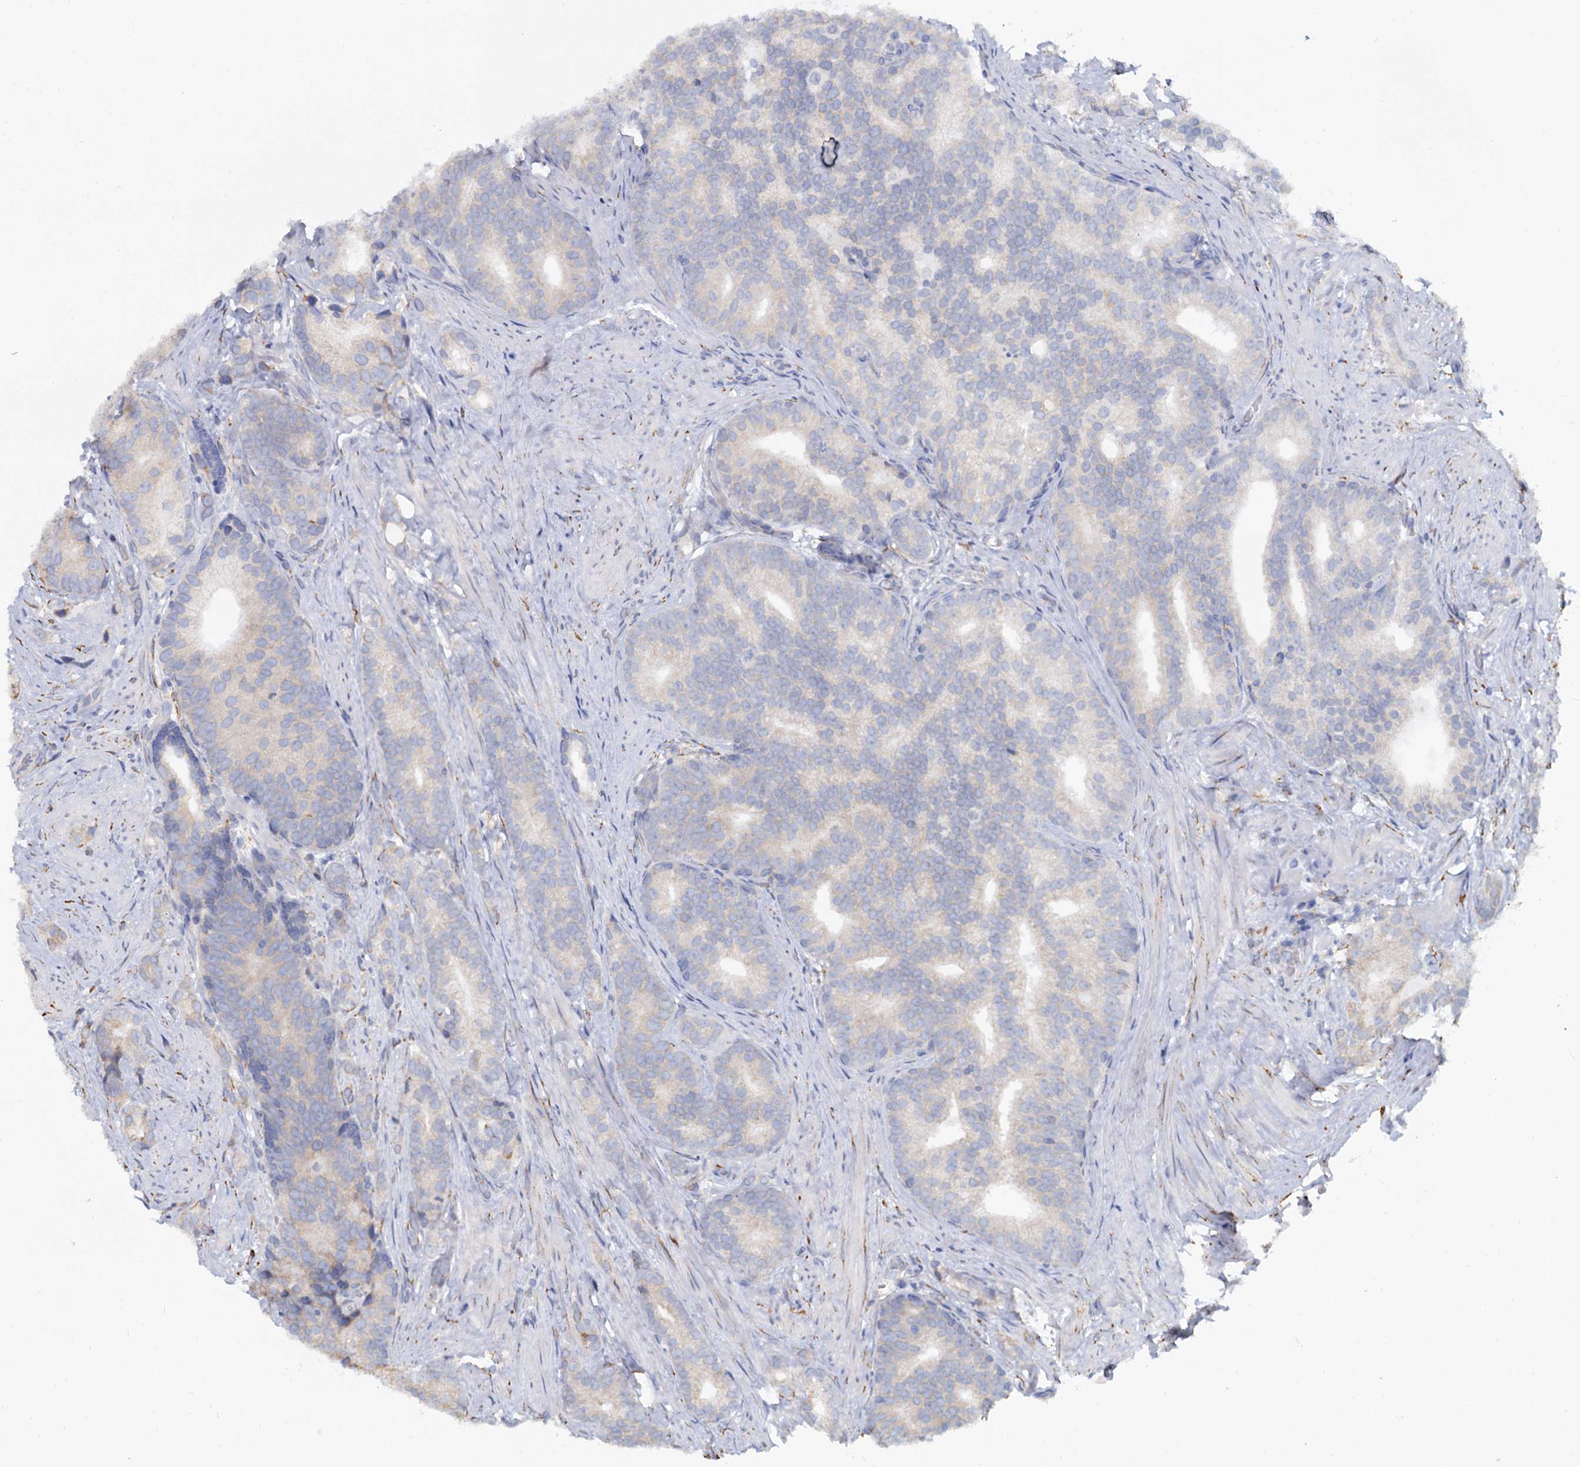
{"staining": {"intensity": "negative", "quantity": "none", "location": "none"}, "tissue": "prostate cancer", "cell_type": "Tumor cells", "image_type": "cancer", "snomed": [{"axis": "morphology", "description": "Adenocarcinoma, Low grade"}, {"axis": "topography", "description": "Prostate"}], "caption": "Image shows no protein expression in tumor cells of prostate cancer tissue. (Brightfield microscopy of DAB IHC at high magnification).", "gene": "LRRC51", "patient": {"sex": "male", "age": 71}}